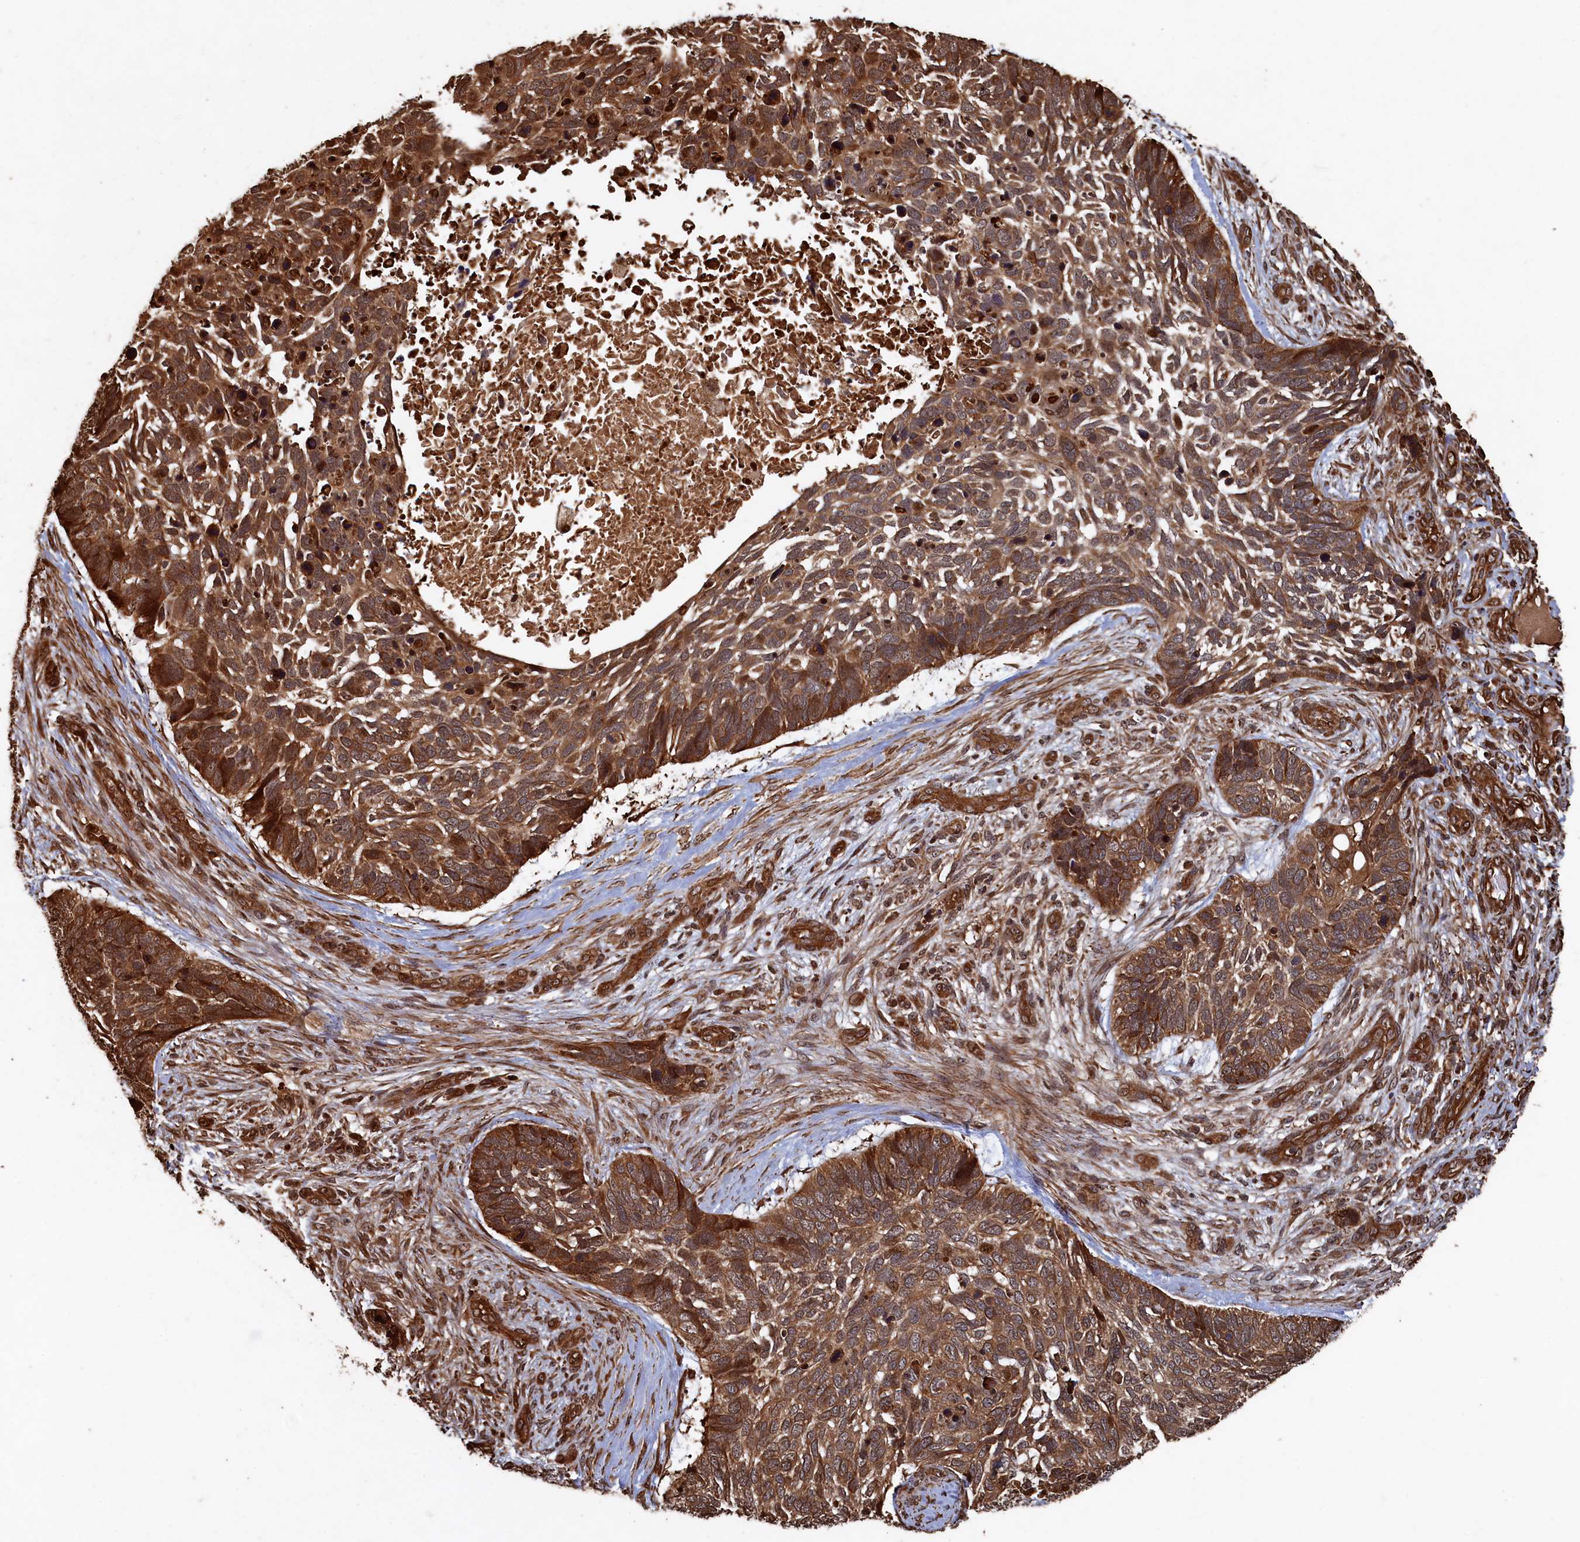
{"staining": {"intensity": "moderate", "quantity": ">75%", "location": "cytoplasmic/membranous,nuclear"}, "tissue": "skin cancer", "cell_type": "Tumor cells", "image_type": "cancer", "snomed": [{"axis": "morphology", "description": "Basal cell carcinoma"}, {"axis": "topography", "description": "Skin"}], "caption": "Immunohistochemistry histopathology image of skin basal cell carcinoma stained for a protein (brown), which displays medium levels of moderate cytoplasmic/membranous and nuclear positivity in approximately >75% of tumor cells.", "gene": "PIGN", "patient": {"sex": "male", "age": 88}}